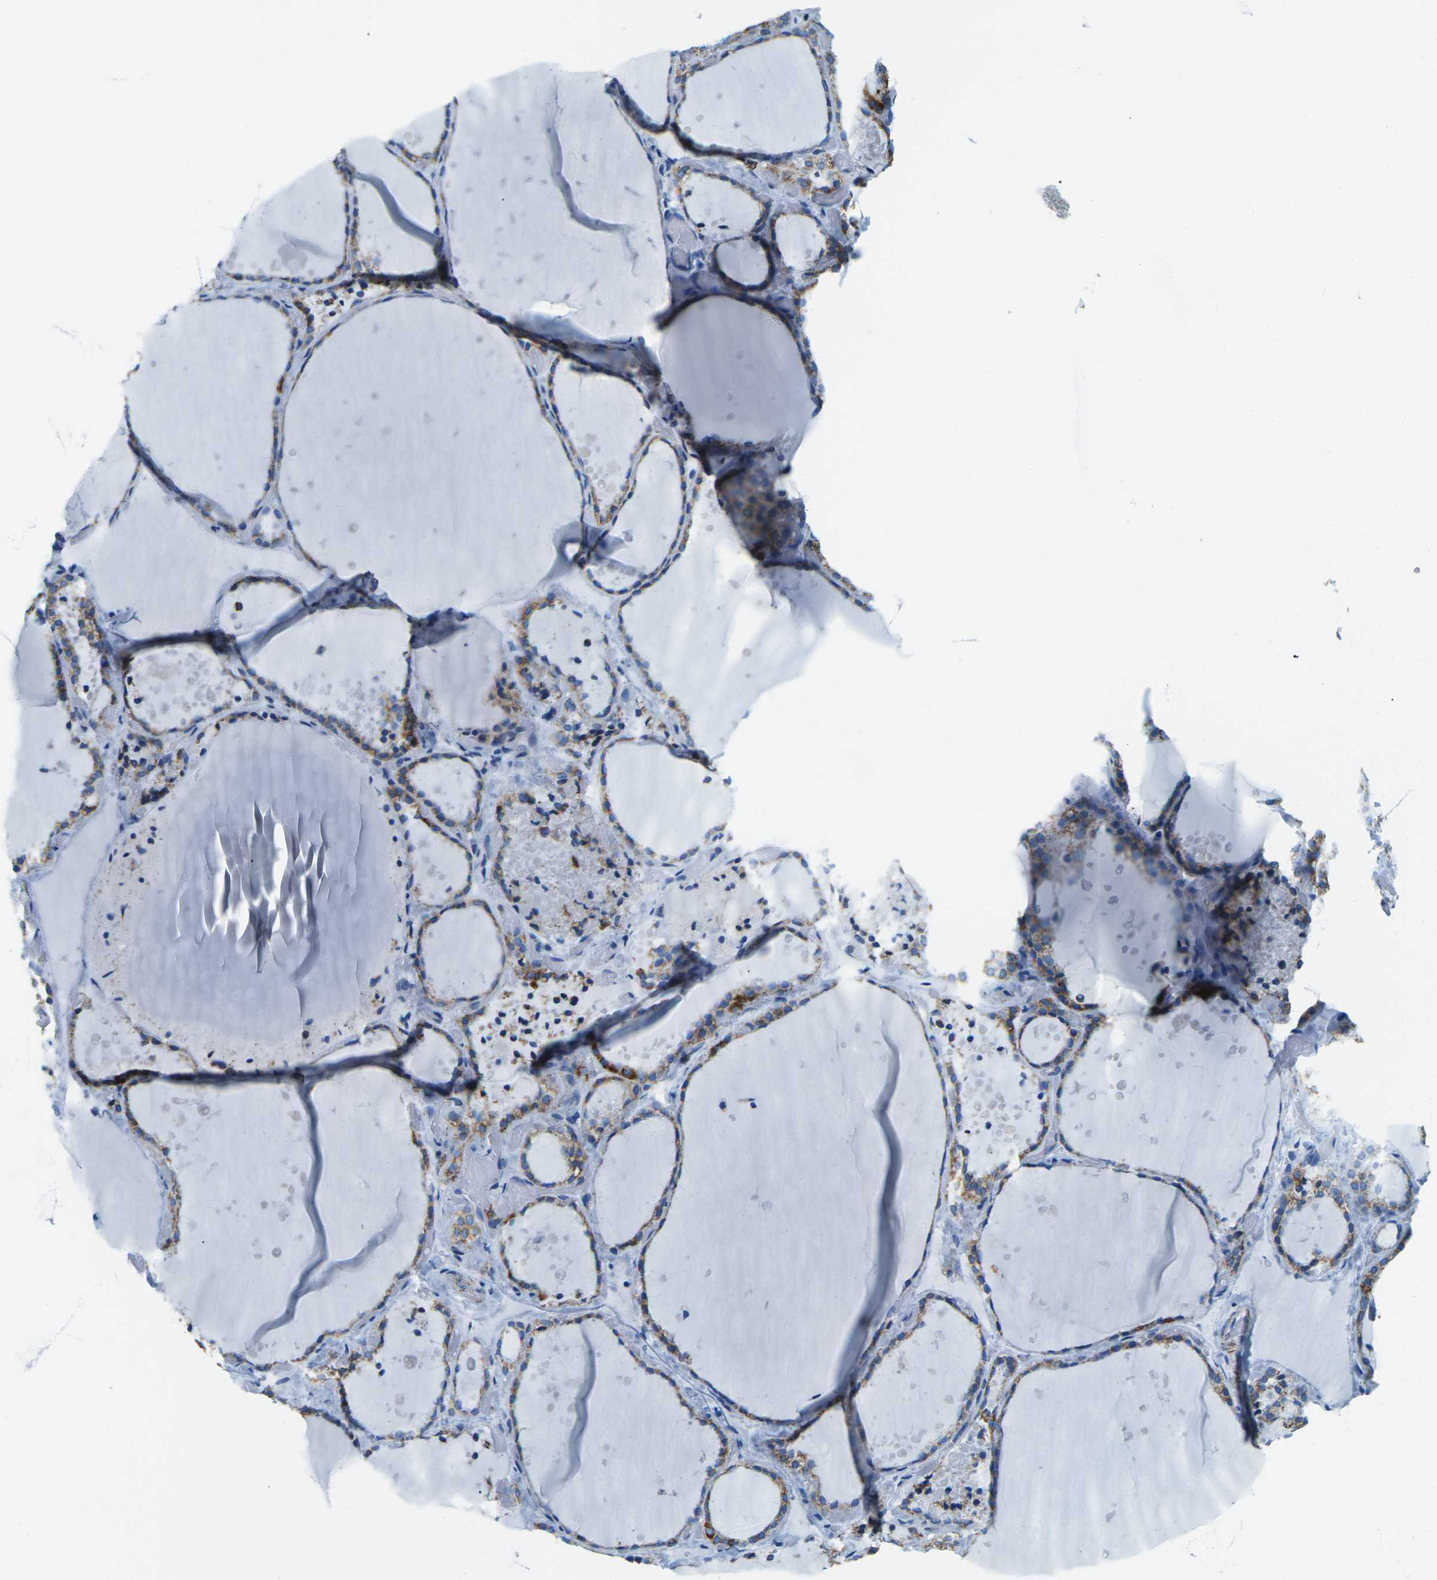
{"staining": {"intensity": "moderate", "quantity": ">75%", "location": "cytoplasmic/membranous"}, "tissue": "thyroid gland", "cell_type": "Glandular cells", "image_type": "normal", "snomed": [{"axis": "morphology", "description": "Normal tissue, NOS"}, {"axis": "topography", "description": "Thyroid gland"}], "caption": "Glandular cells show medium levels of moderate cytoplasmic/membranous expression in approximately >75% of cells in unremarkable human thyroid gland. (IHC, brightfield microscopy, high magnification).", "gene": "COX6C", "patient": {"sex": "female", "age": 44}}